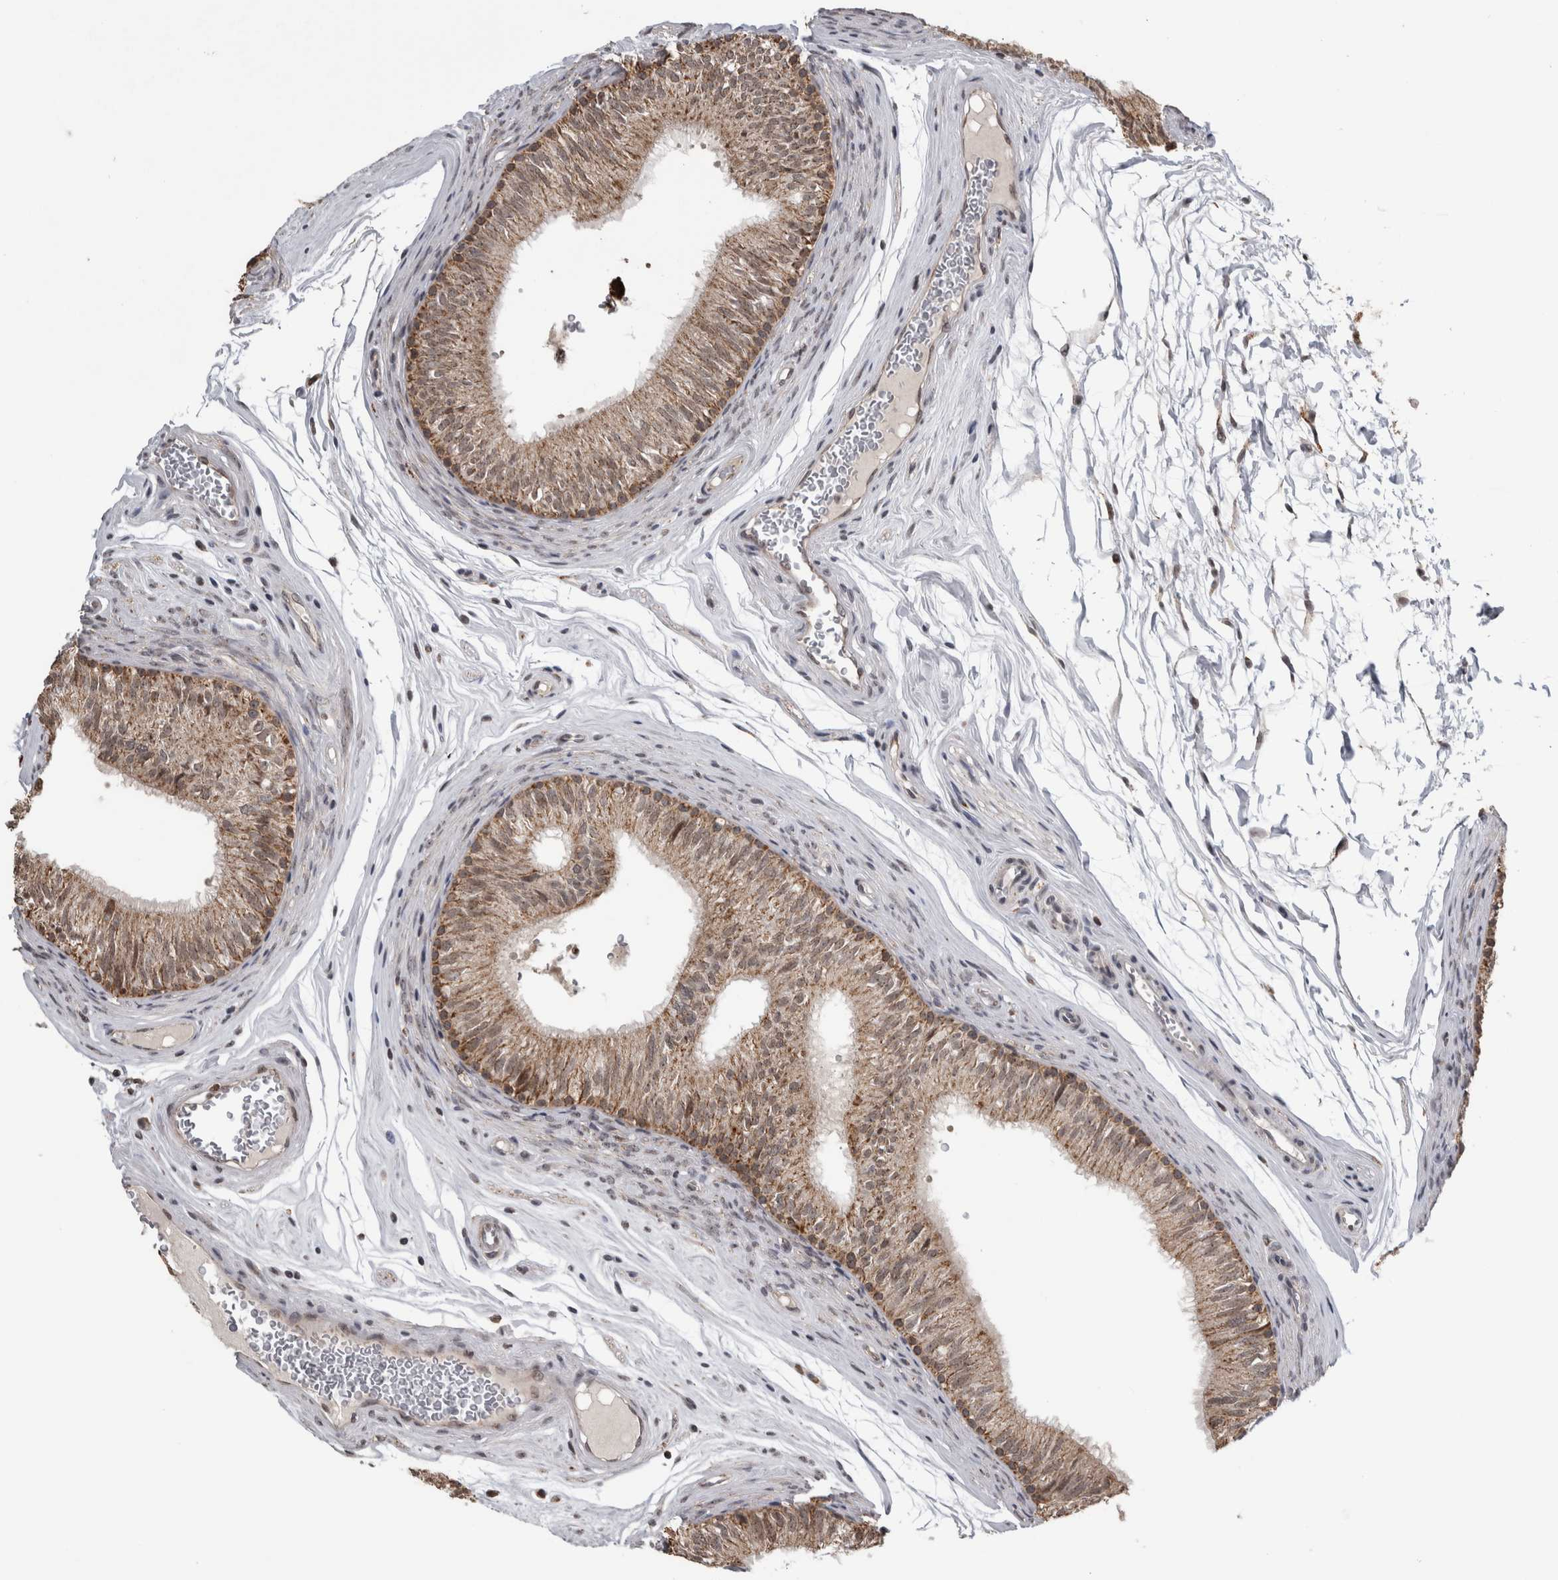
{"staining": {"intensity": "moderate", "quantity": ">75%", "location": "cytoplasmic/membranous"}, "tissue": "epididymis", "cell_type": "Glandular cells", "image_type": "normal", "snomed": [{"axis": "morphology", "description": "Normal tissue, NOS"}, {"axis": "topography", "description": "Epididymis"}], "caption": "High-power microscopy captured an IHC histopathology image of benign epididymis, revealing moderate cytoplasmic/membranous positivity in approximately >75% of glandular cells. The protein is stained brown, and the nuclei are stained in blue (DAB (3,3'-diaminobenzidine) IHC with brightfield microscopy, high magnification).", "gene": "OR2K2", "patient": {"sex": "male", "age": 36}}